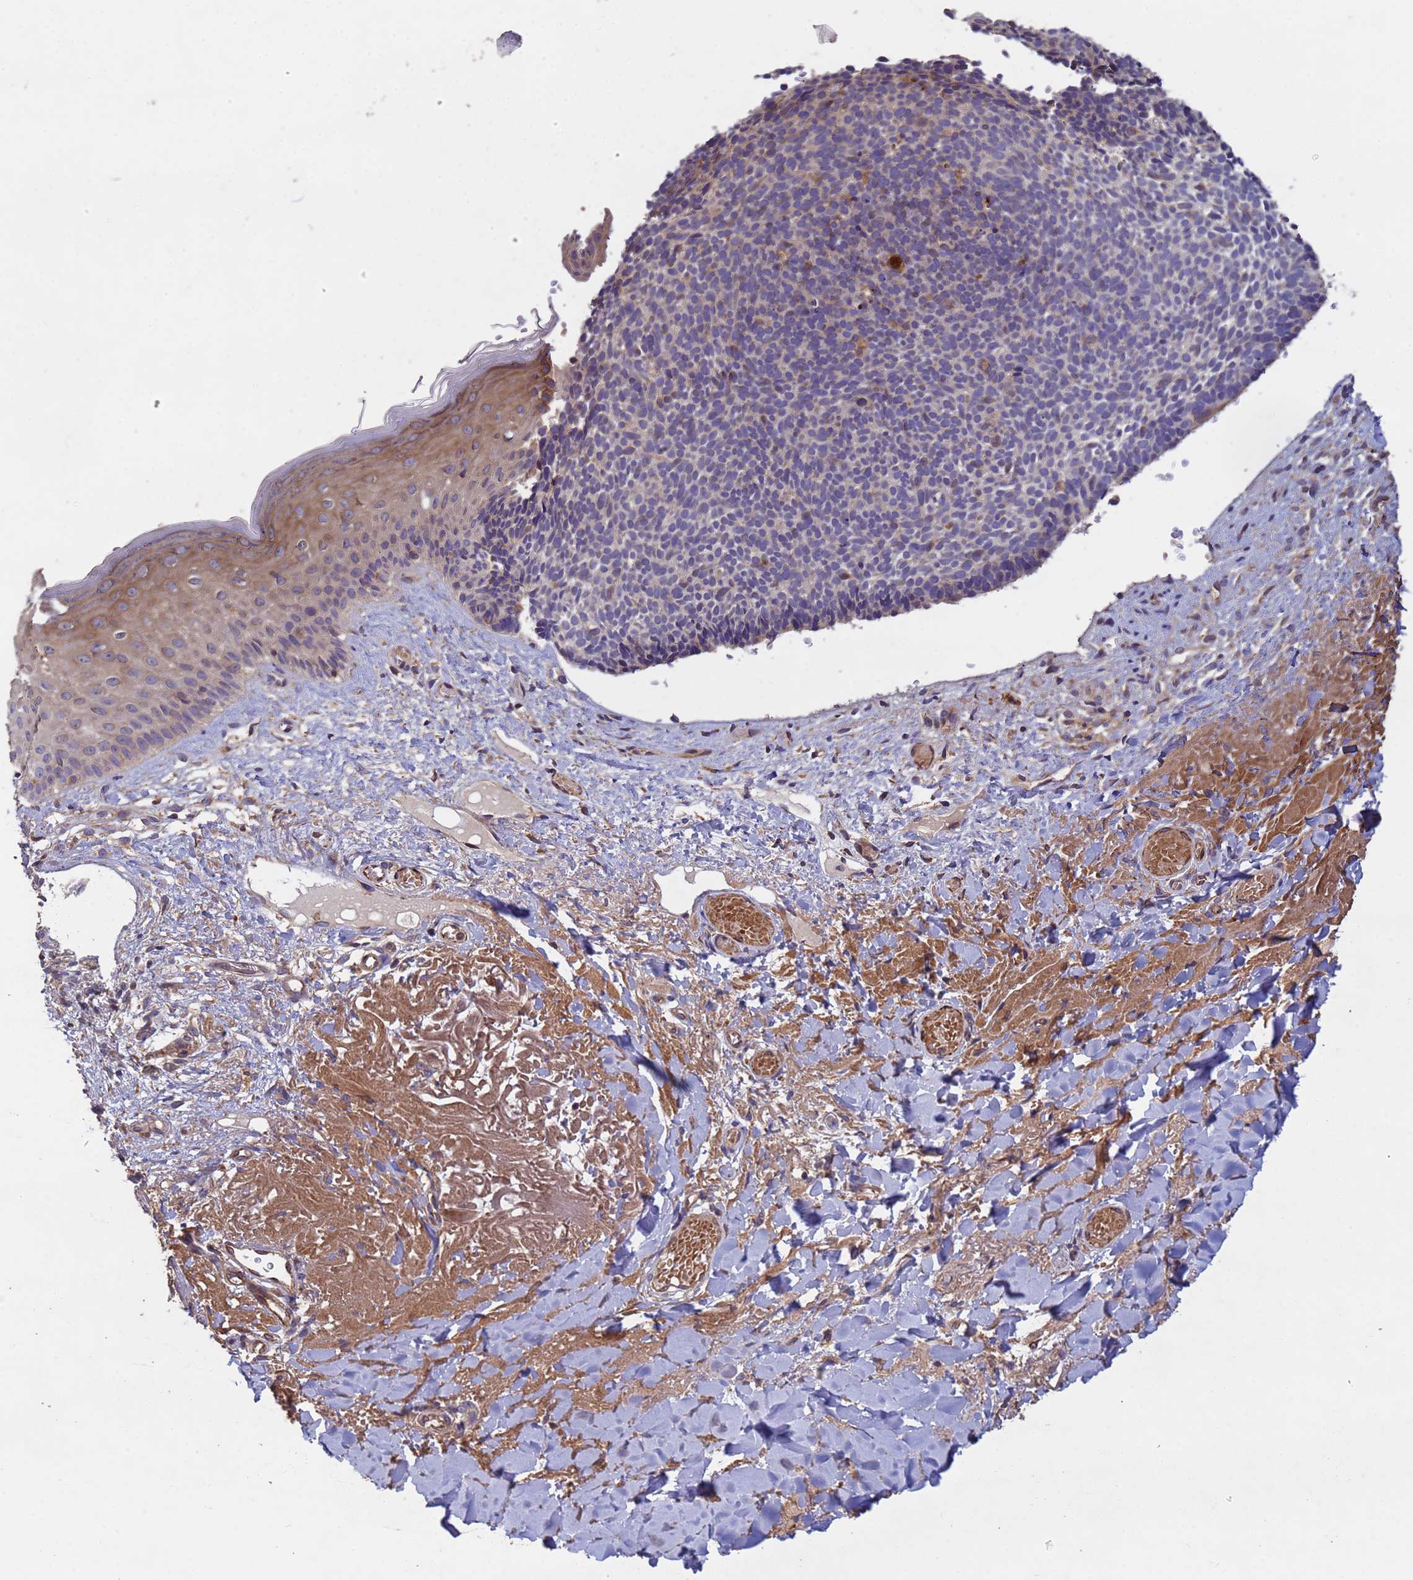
{"staining": {"intensity": "negative", "quantity": "none", "location": "none"}, "tissue": "skin cancer", "cell_type": "Tumor cells", "image_type": "cancer", "snomed": [{"axis": "morphology", "description": "Basal cell carcinoma"}, {"axis": "topography", "description": "Skin"}], "caption": "Basal cell carcinoma (skin) stained for a protein using immunohistochemistry displays no staining tumor cells.", "gene": "RAB10", "patient": {"sex": "male", "age": 84}}